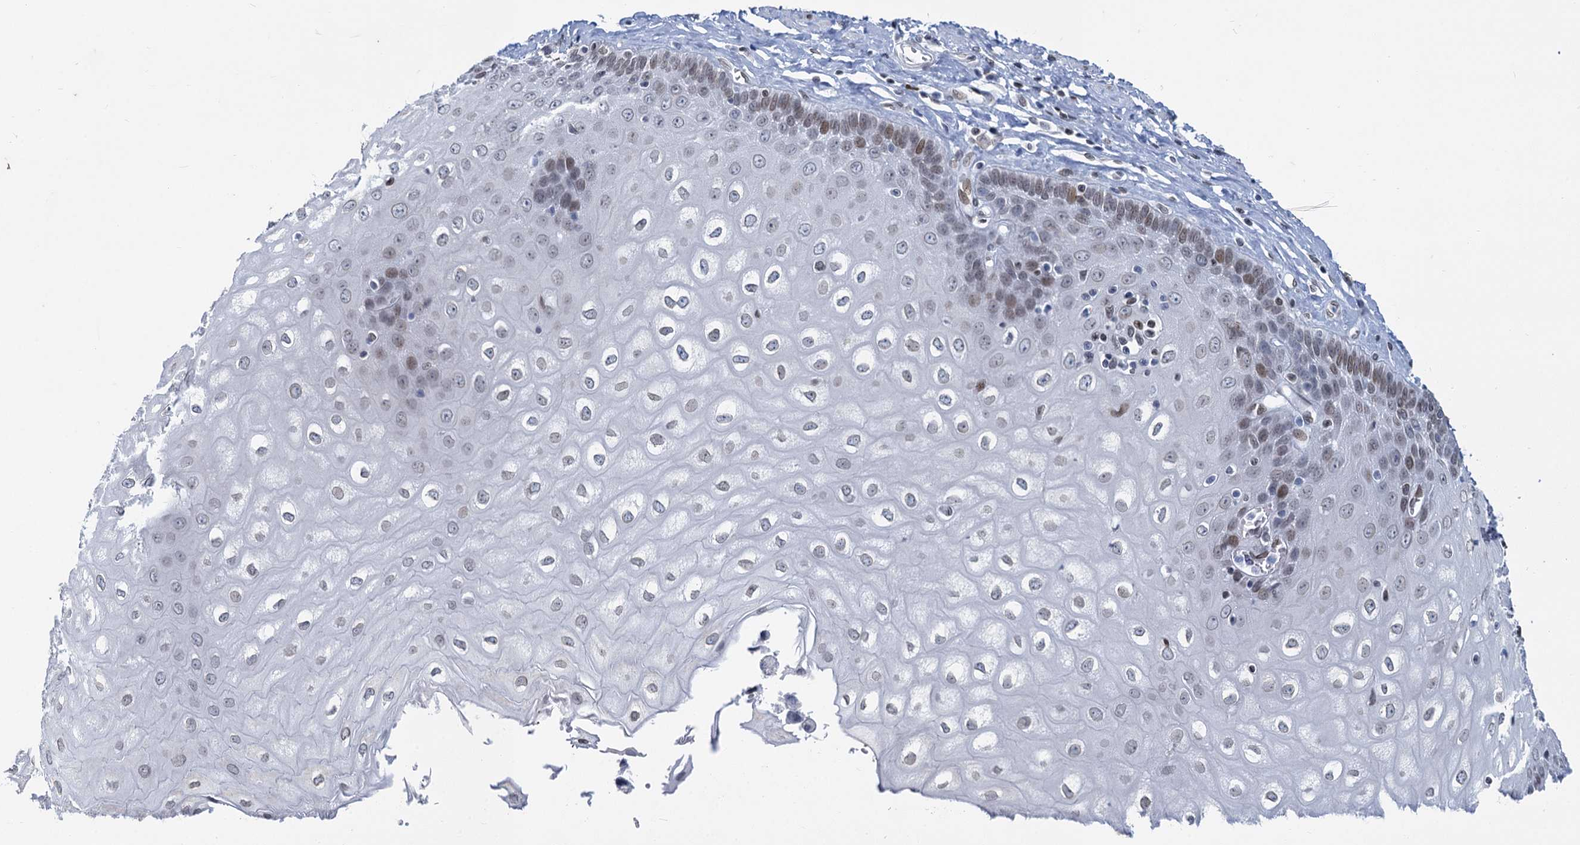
{"staining": {"intensity": "moderate", "quantity": "25%-75%", "location": "nuclear"}, "tissue": "esophagus", "cell_type": "Squamous epithelial cells", "image_type": "normal", "snomed": [{"axis": "morphology", "description": "Normal tissue, NOS"}, {"axis": "topography", "description": "Esophagus"}], "caption": "This histopathology image demonstrates immunohistochemistry (IHC) staining of benign human esophagus, with medium moderate nuclear staining in approximately 25%-75% of squamous epithelial cells.", "gene": "PRSS35", "patient": {"sex": "male", "age": 60}}